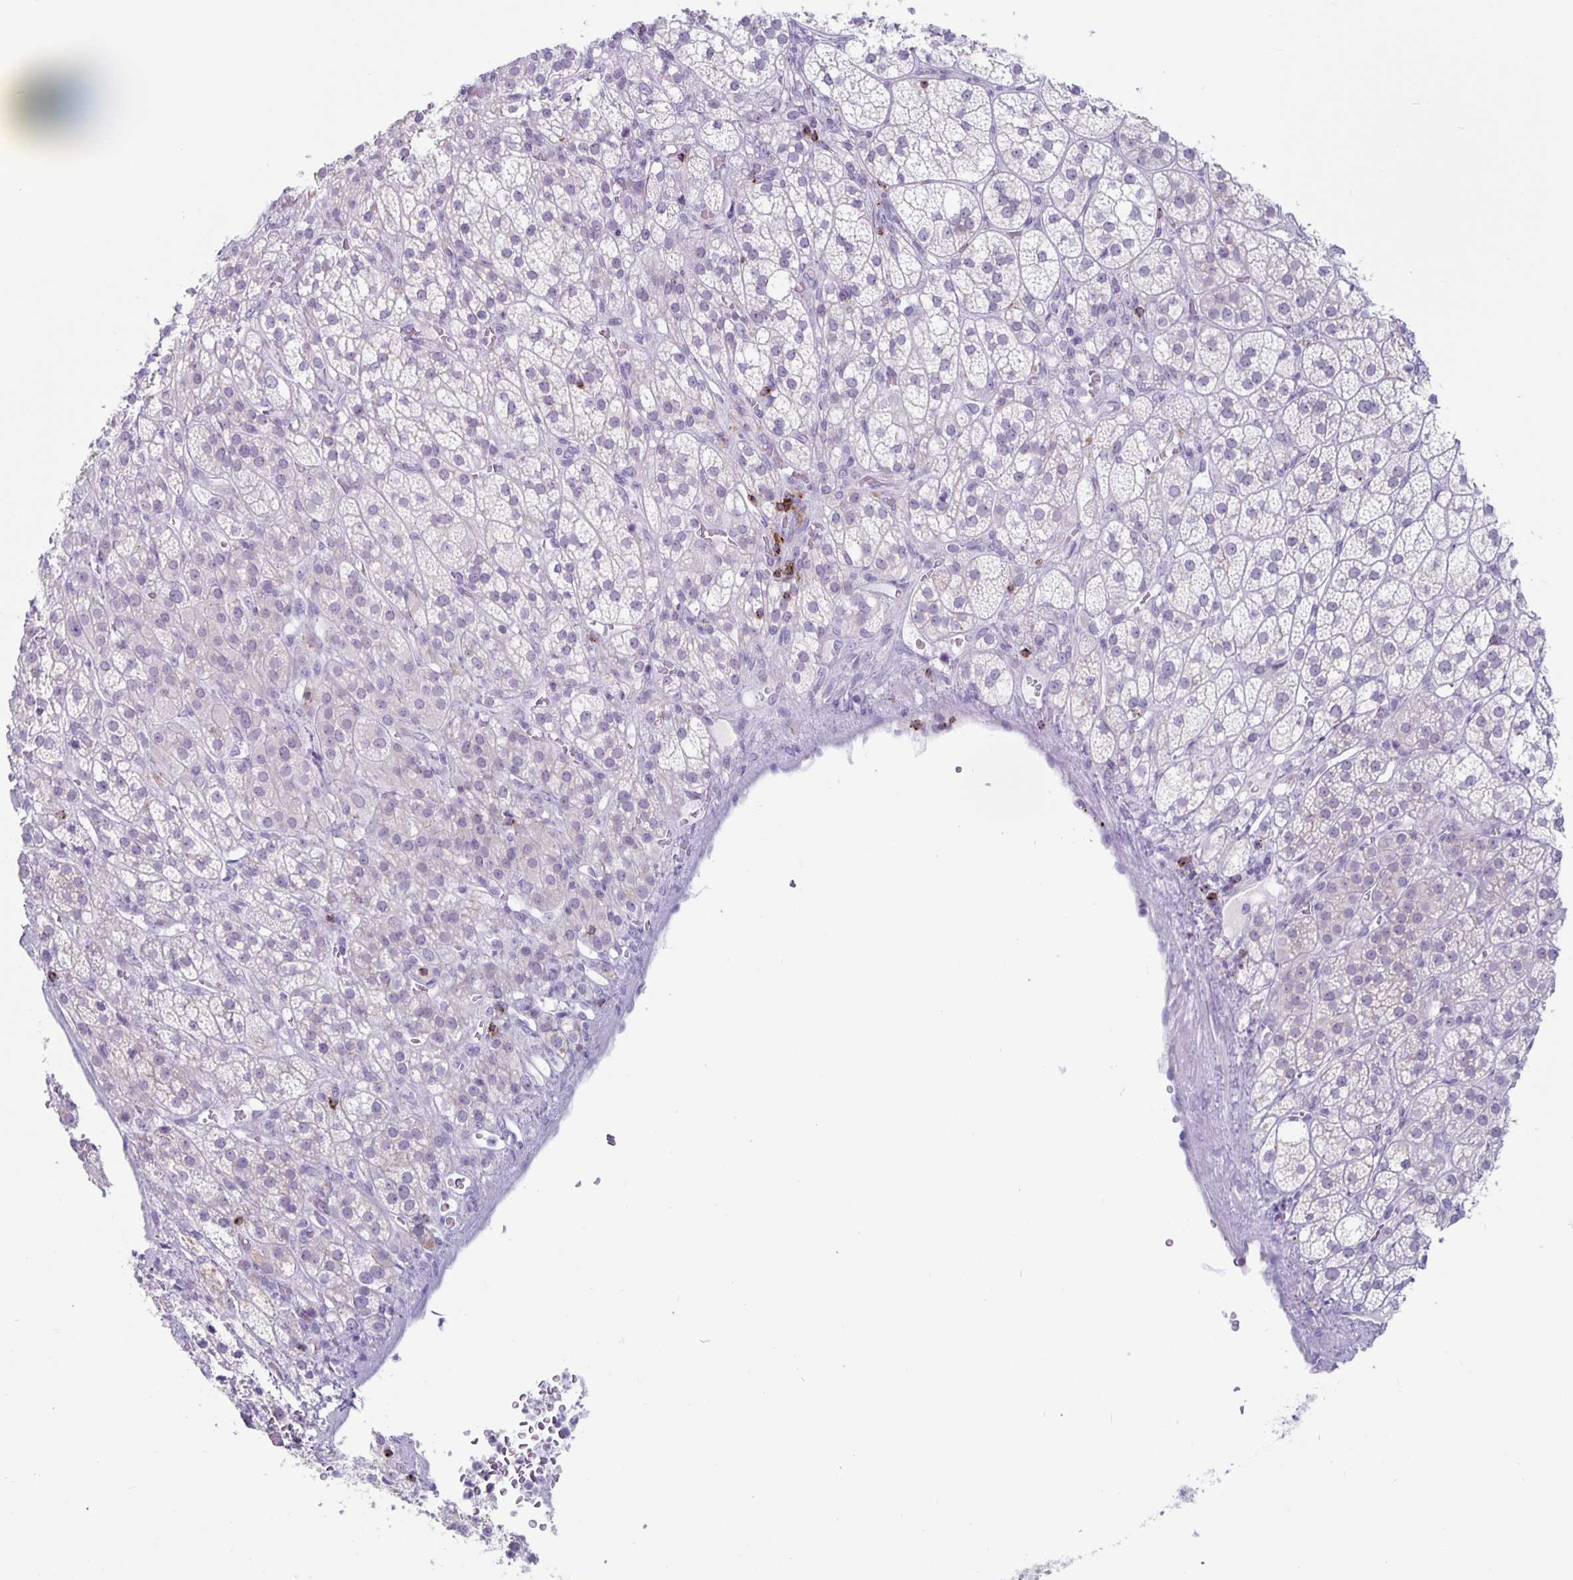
{"staining": {"intensity": "negative", "quantity": "none", "location": "none"}, "tissue": "adrenal gland", "cell_type": "Glandular cells", "image_type": "normal", "snomed": [{"axis": "morphology", "description": "Normal tissue, NOS"}, {"axis": "topography", "description": "Adrenal gland"}], "caption": "Immunohistochemistry micrograph of unremarkable adrenal gland: adrenal gland stained with DAB (3,3'-diaminobenzidine) displays no significant protein expression in glandular cells.", "gene": "GZMK", "patient": {"sex": "female", "age": 60}}